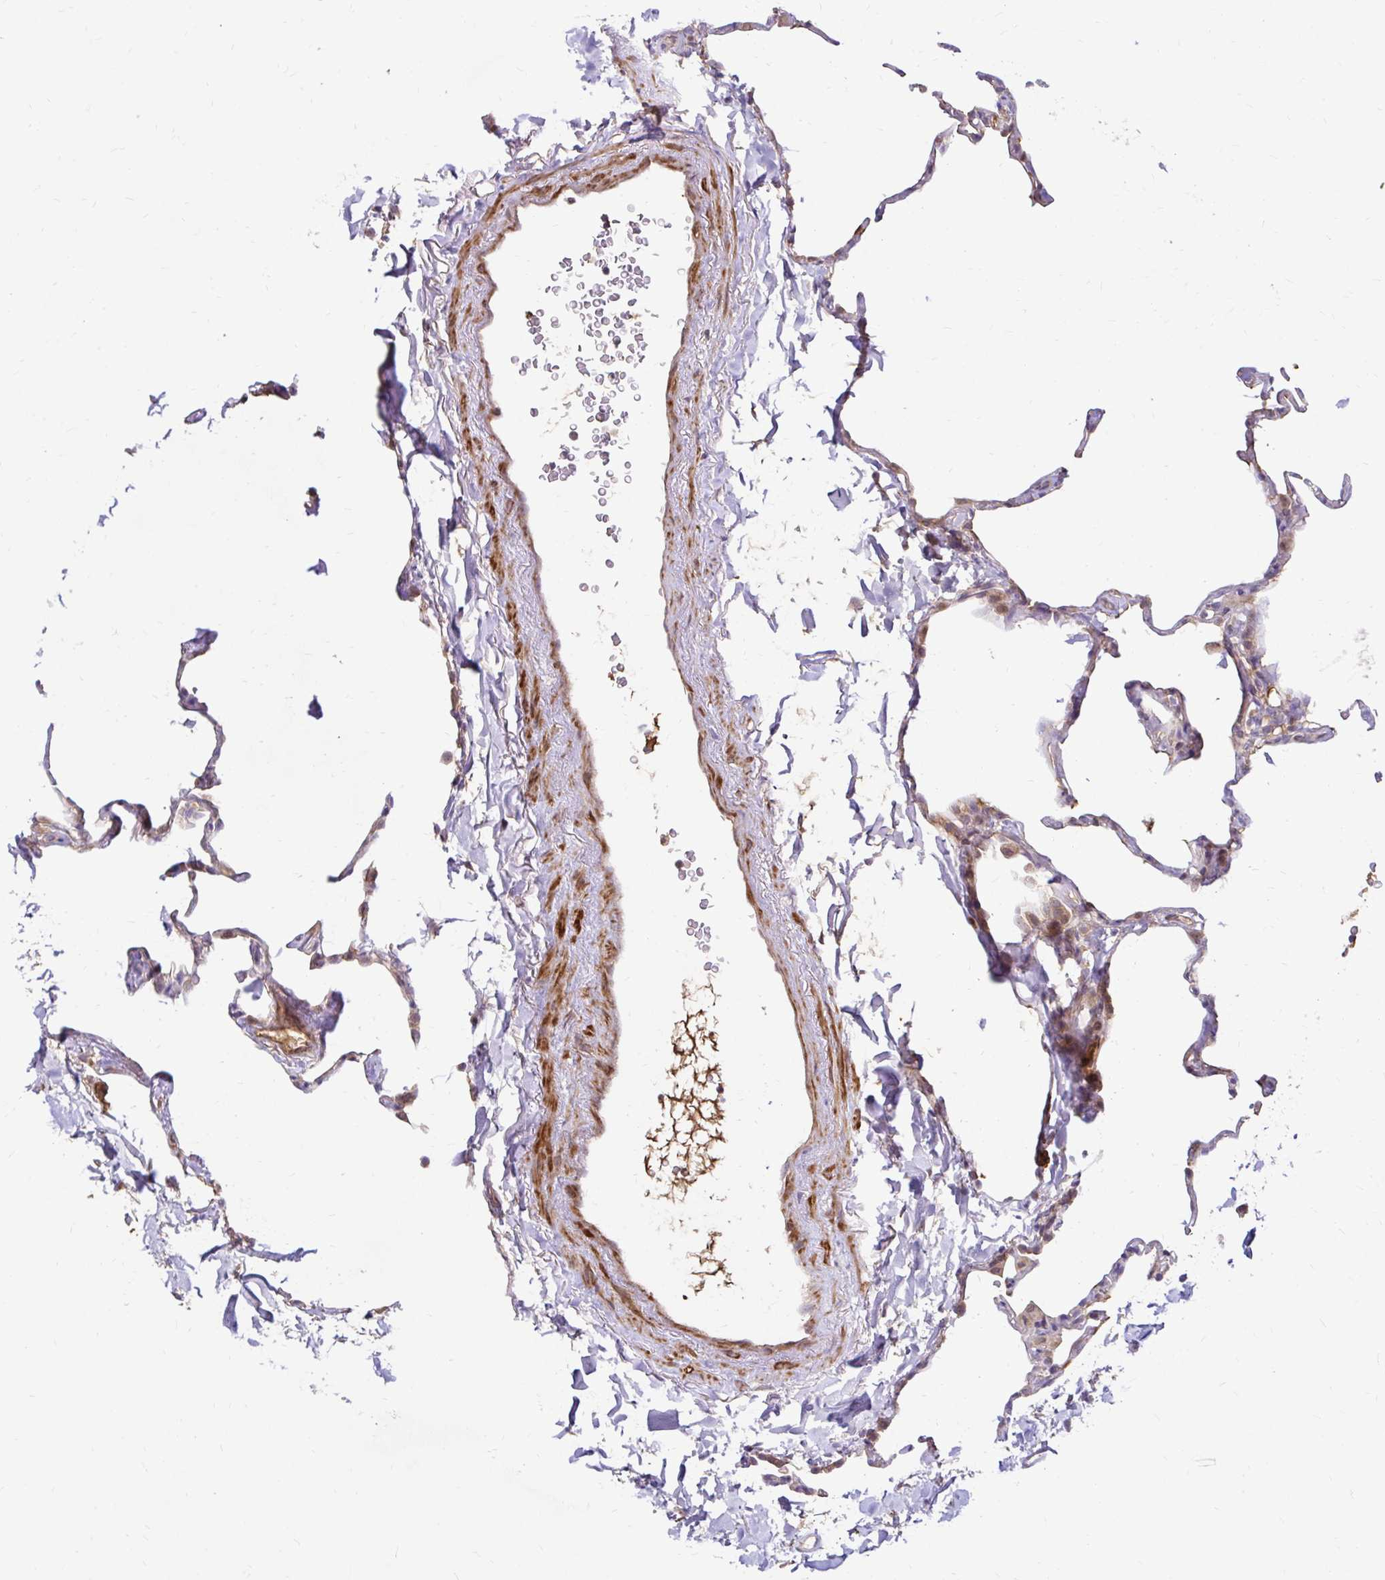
{"staining": {"intensity": "moderate", "quantity": "<25%", "location": "cytoplasmic/membranous"}, "tissue": "lung", "cell_type": "Alveolar cells", "image_type": "normal", "snomed": [{"axis": "morphology", "description": "Normal tissue, NOS"}, {"axis": "topography", "description": "Lung"}], "caption": "The immunohistochemical stain labels moderate cytoplasmic/membranous staining in alveolar cells of normal lung. Immunohistochemistry (ihc) stains the protein in brown and the nuclei are stained blue.", "gene": "ARHGEF37", "patient": {"sex": "male", "age": 65}}